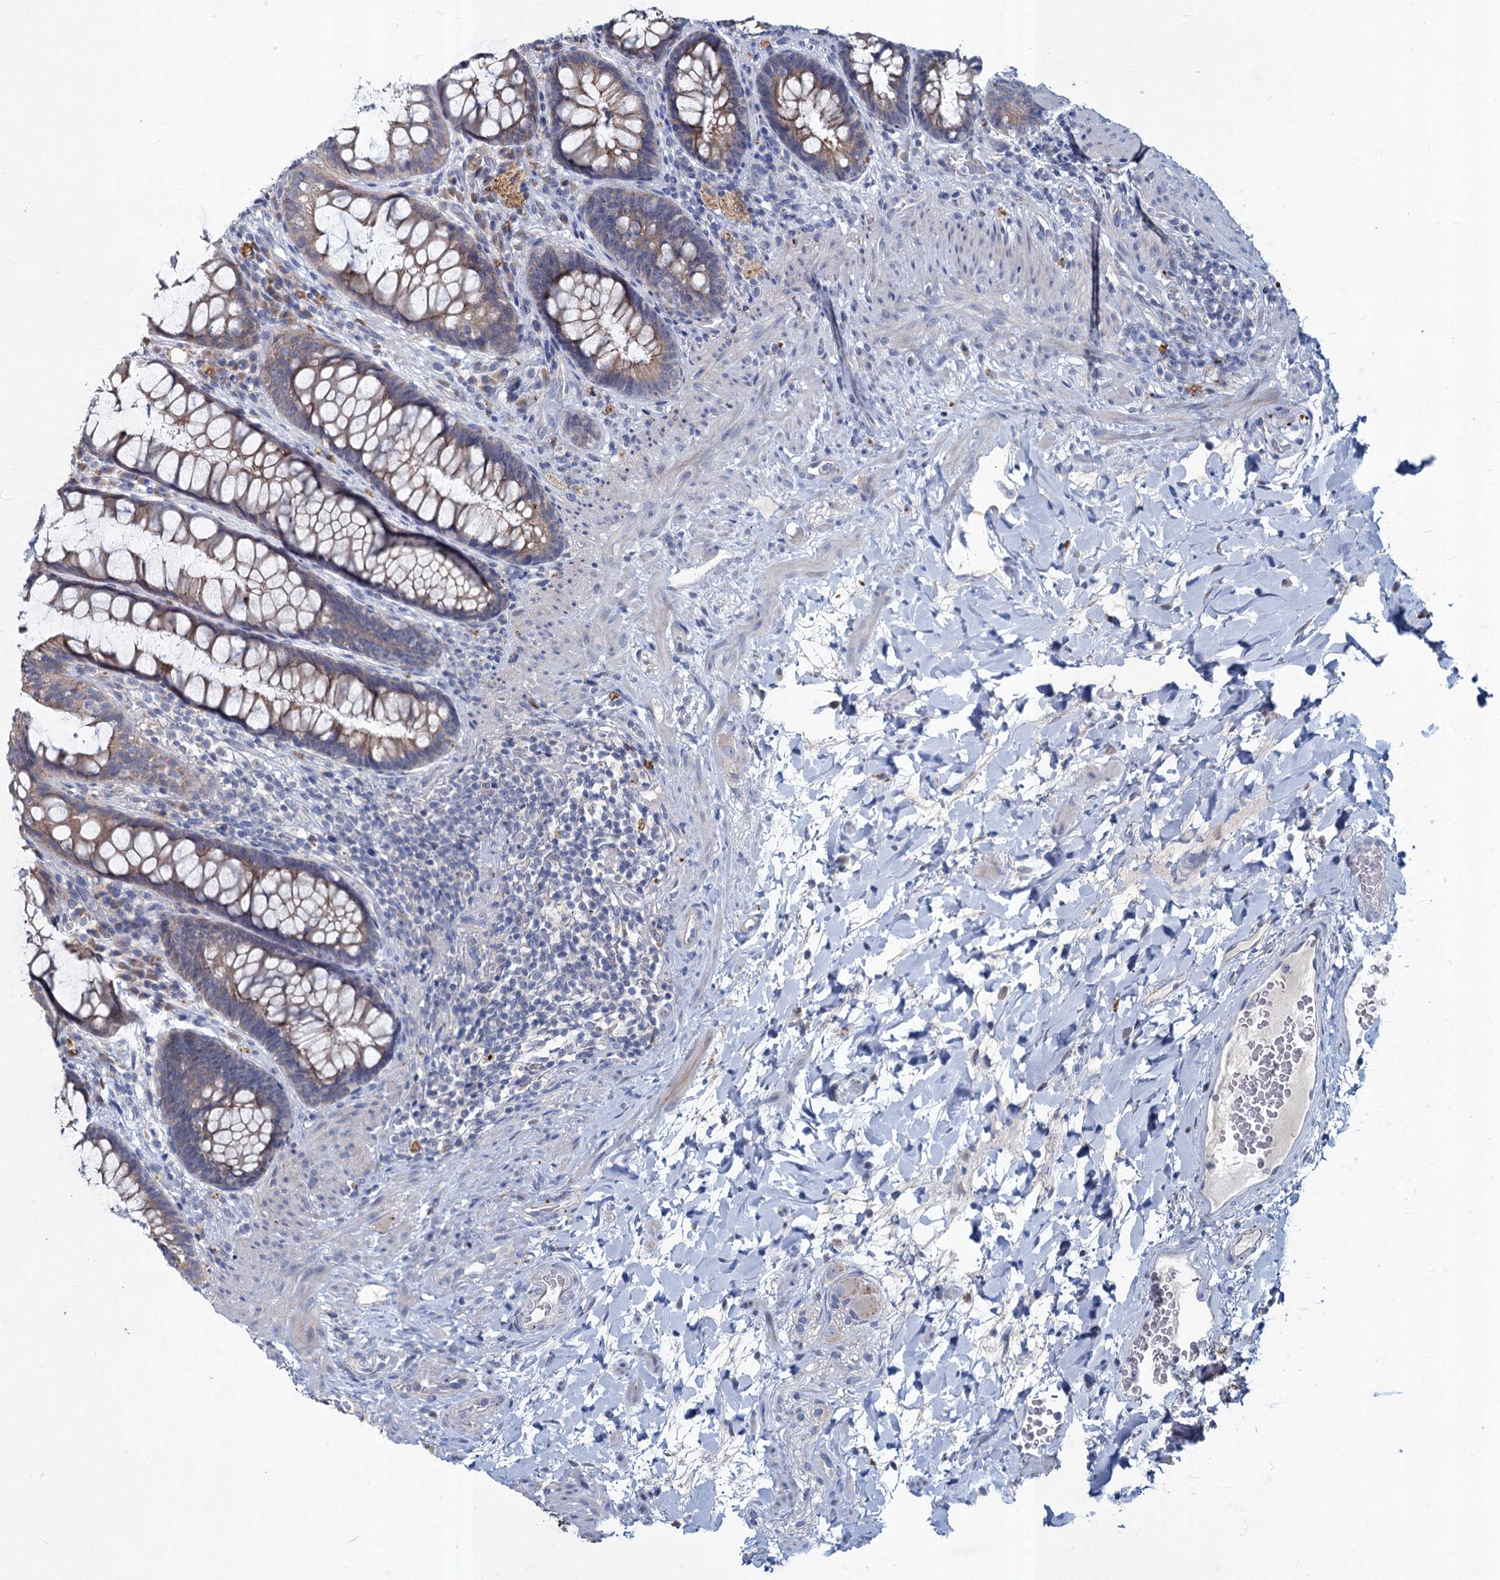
{"staining": {"intensity": "weak", "quantity": ">75%", "location": "cytoplasmic/membranous"}, "tissue": "rectum", "cell_type": "Glandular cells", "image_type": "normal", "snomed": [{"axis": "morphology", "description": "Normal tissue, NOS"}, {"axis": "topography", "description": "Rectum"}], "caption": "Brown immunohistochemical staining in unremarkable human rectum reveals weak cytoplasmic/membranous staining in approximately >75% of glandular cells. (brown staining indicates protein expression, while blue staining denotes nuclei).", "gene": "TMX2", "patient": {"sex": "female", "age": 46}}